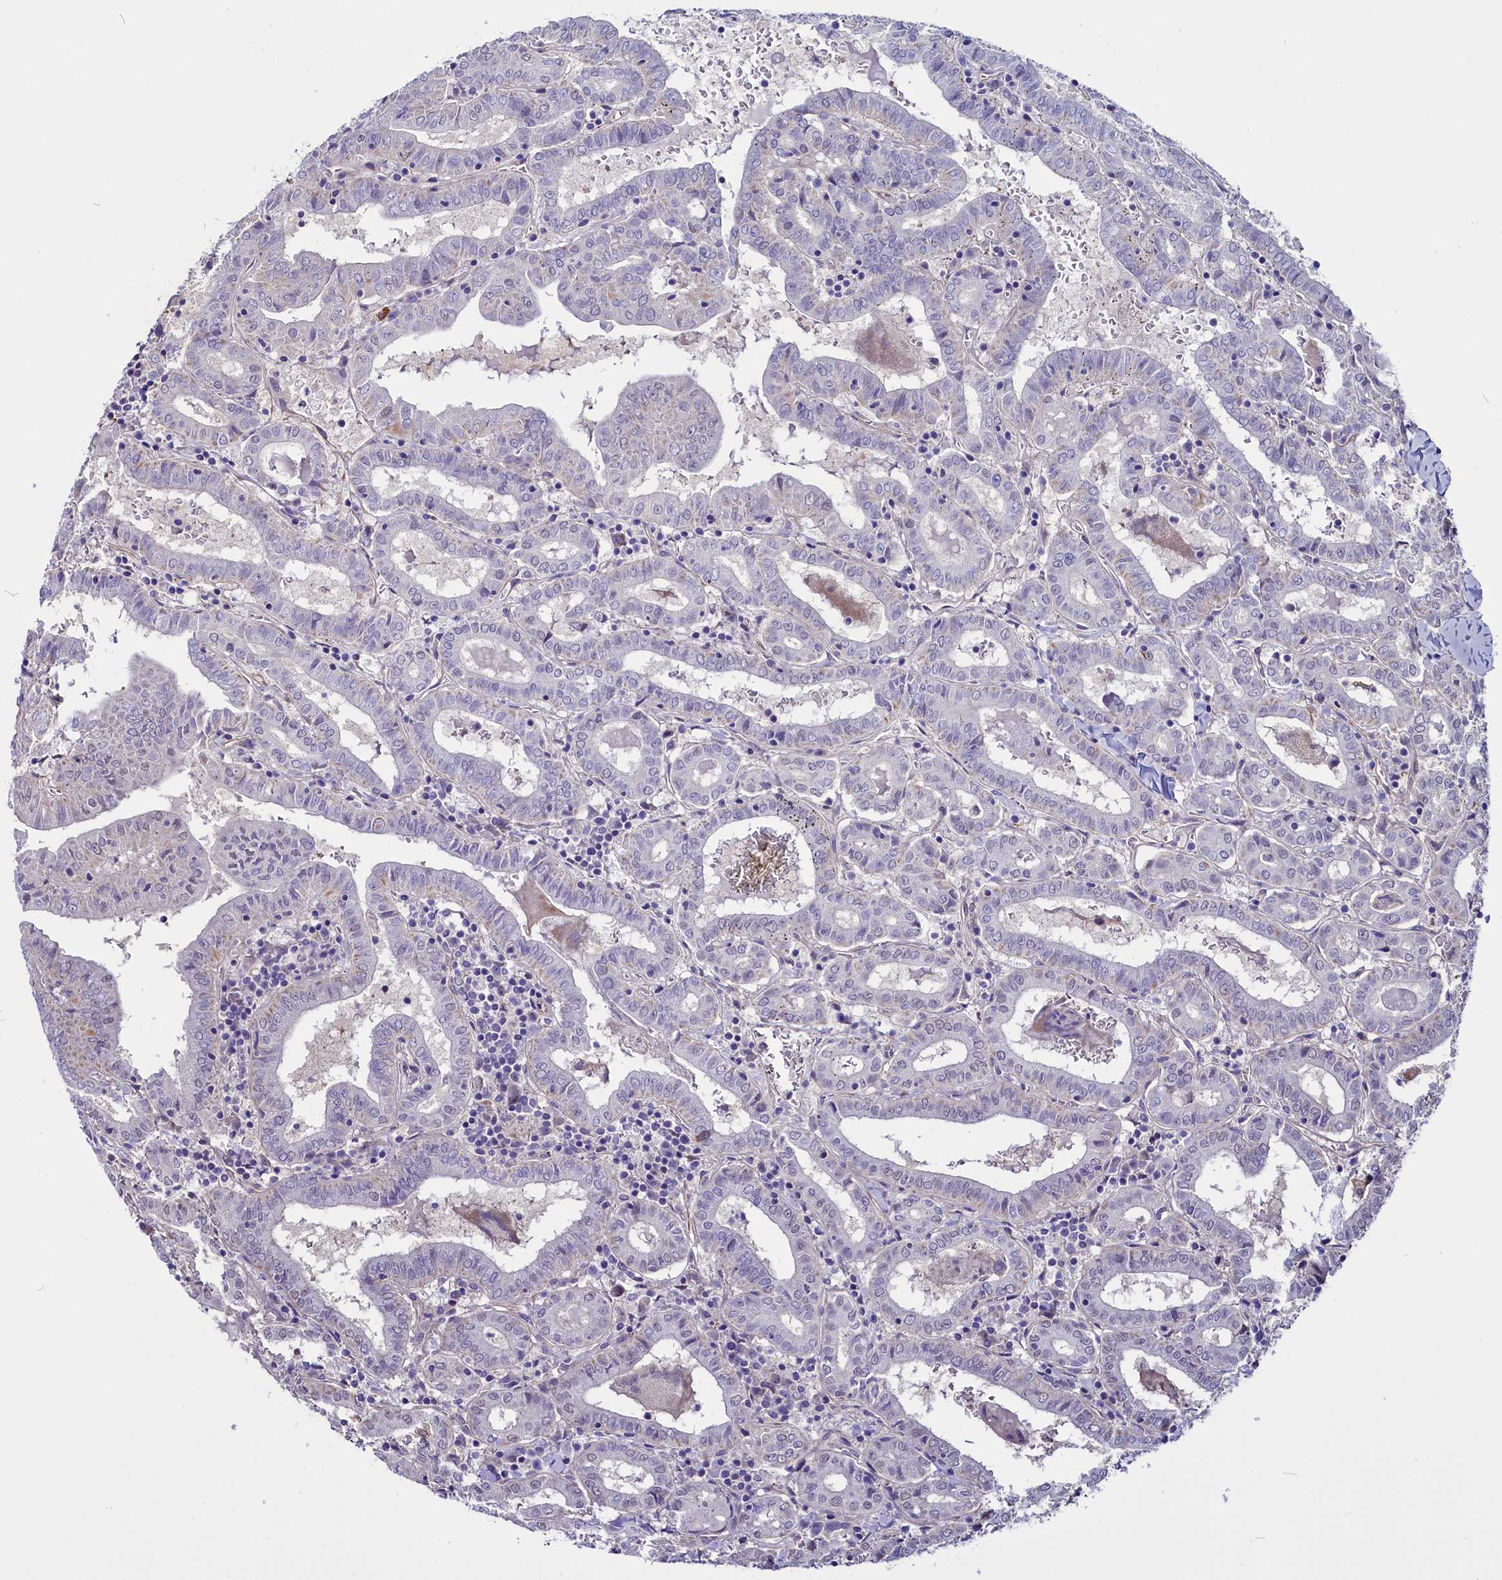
{"staining": {"intensity": "negative", "quantity": "none", "location": "none"}, "tissue": "thyroid cancer", "cell_type": "Tumor cells", "image_type": "cancer", "snomed": [{"axis": "morphology", "description": "Papillary adenocarcinoma, NOS"}, {"axis": "topography", "description": "Thyroid gland"}], "caption": "Immunohistochemistry (IHC) of human thyroid cancer reveals no expression in tumor cells.", "gene": "PDILT", "patient": {"sex": "female", "age": 72}}